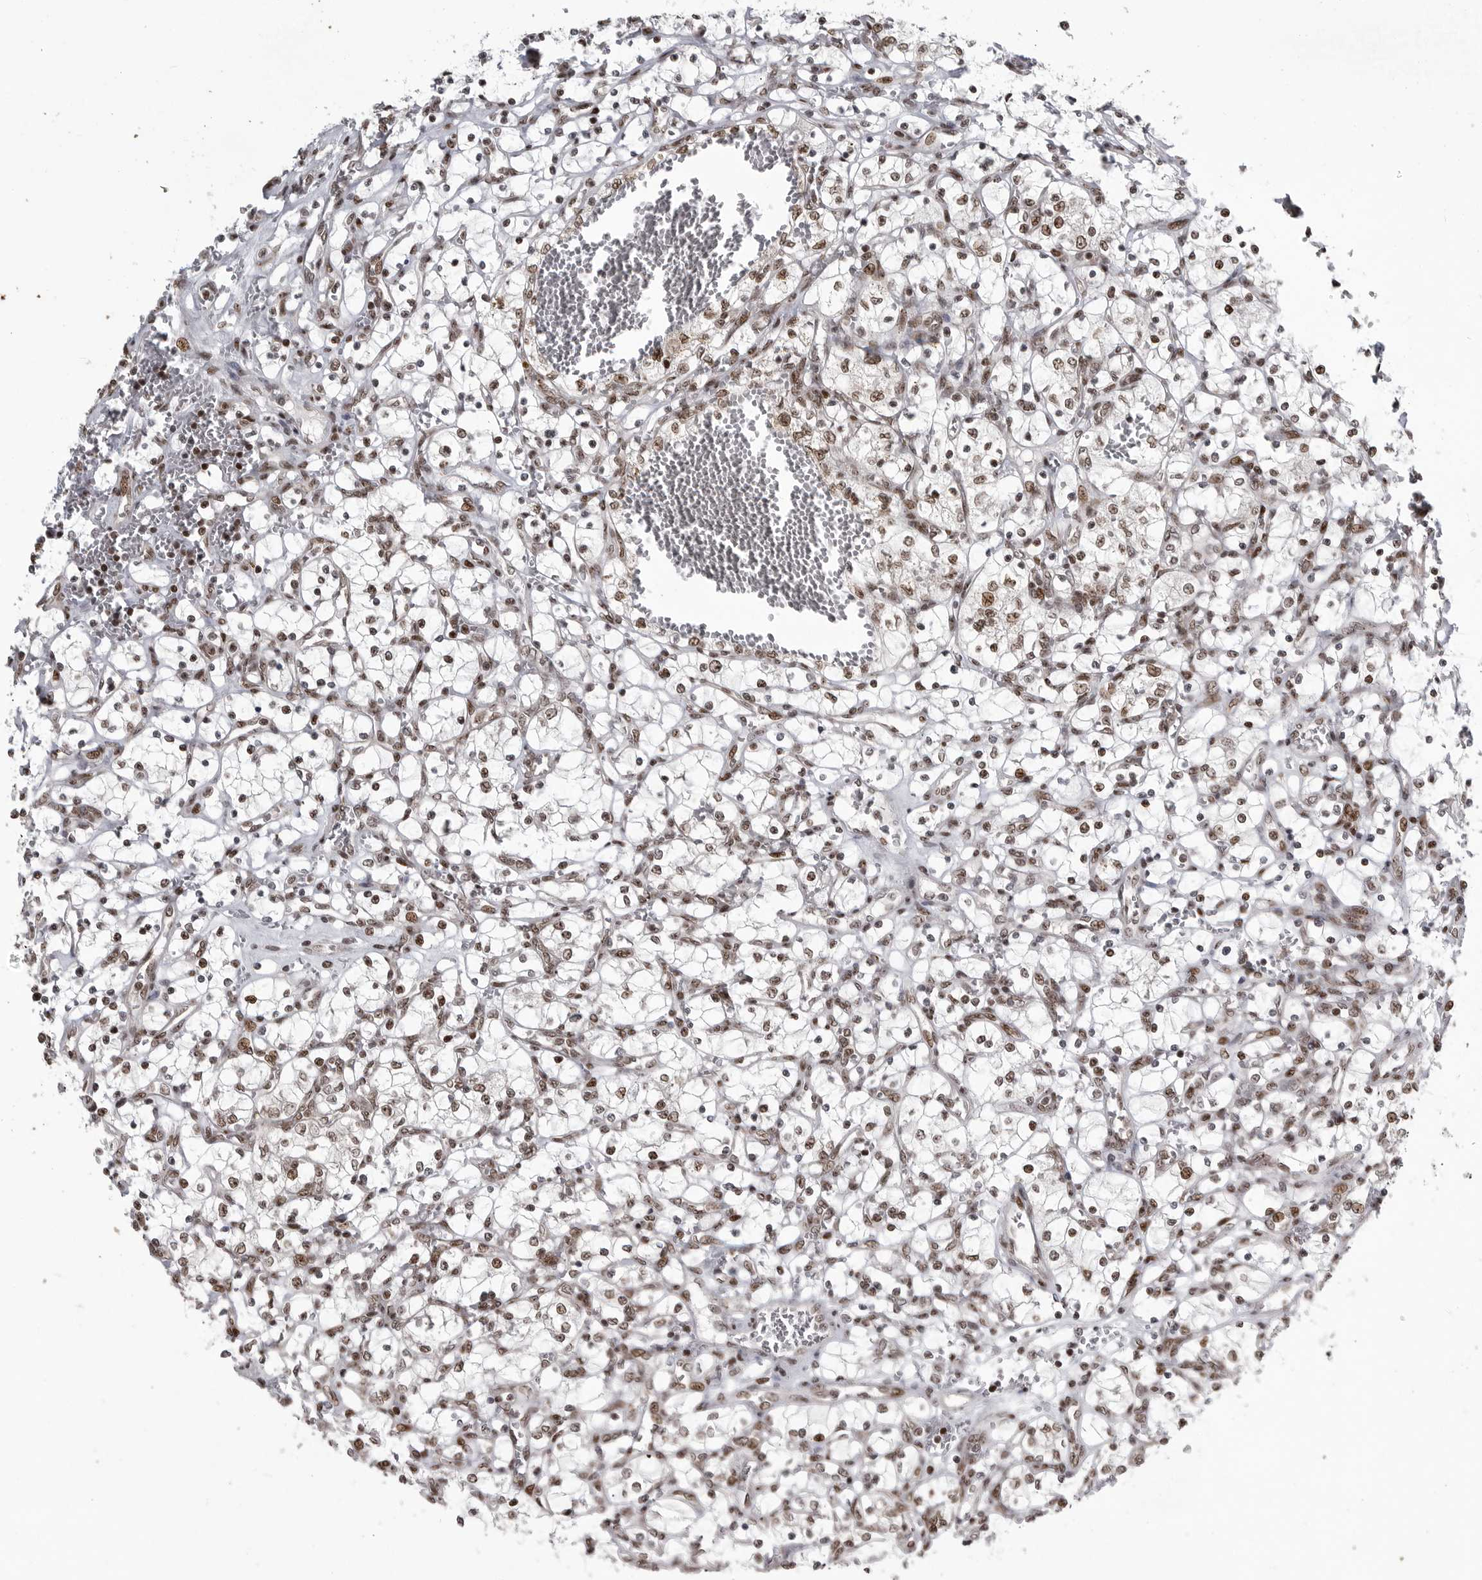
{"staining": {"intensity": "moderate", "quantity": ">75%", "location": "nuclear"}, "tissue": "renal cancer", "cell_type": "Tumor cells", "image_type": "cancer", "snomed": [{"axis": "morphology", "description": "Adenocarcinoma, NOS"}, {"axis": "topography", "description": "Kidney"}], "caption": "Renal adenocarcinoma tissue reveals moderate nuclear expression in about >75% of tumor cells, visualized by immunohistochemistry. (Brightfield microscopy of DAB IHC at high magnification).", "gene": "YAF2", "patient": {"sex": "female", "age": 69}}